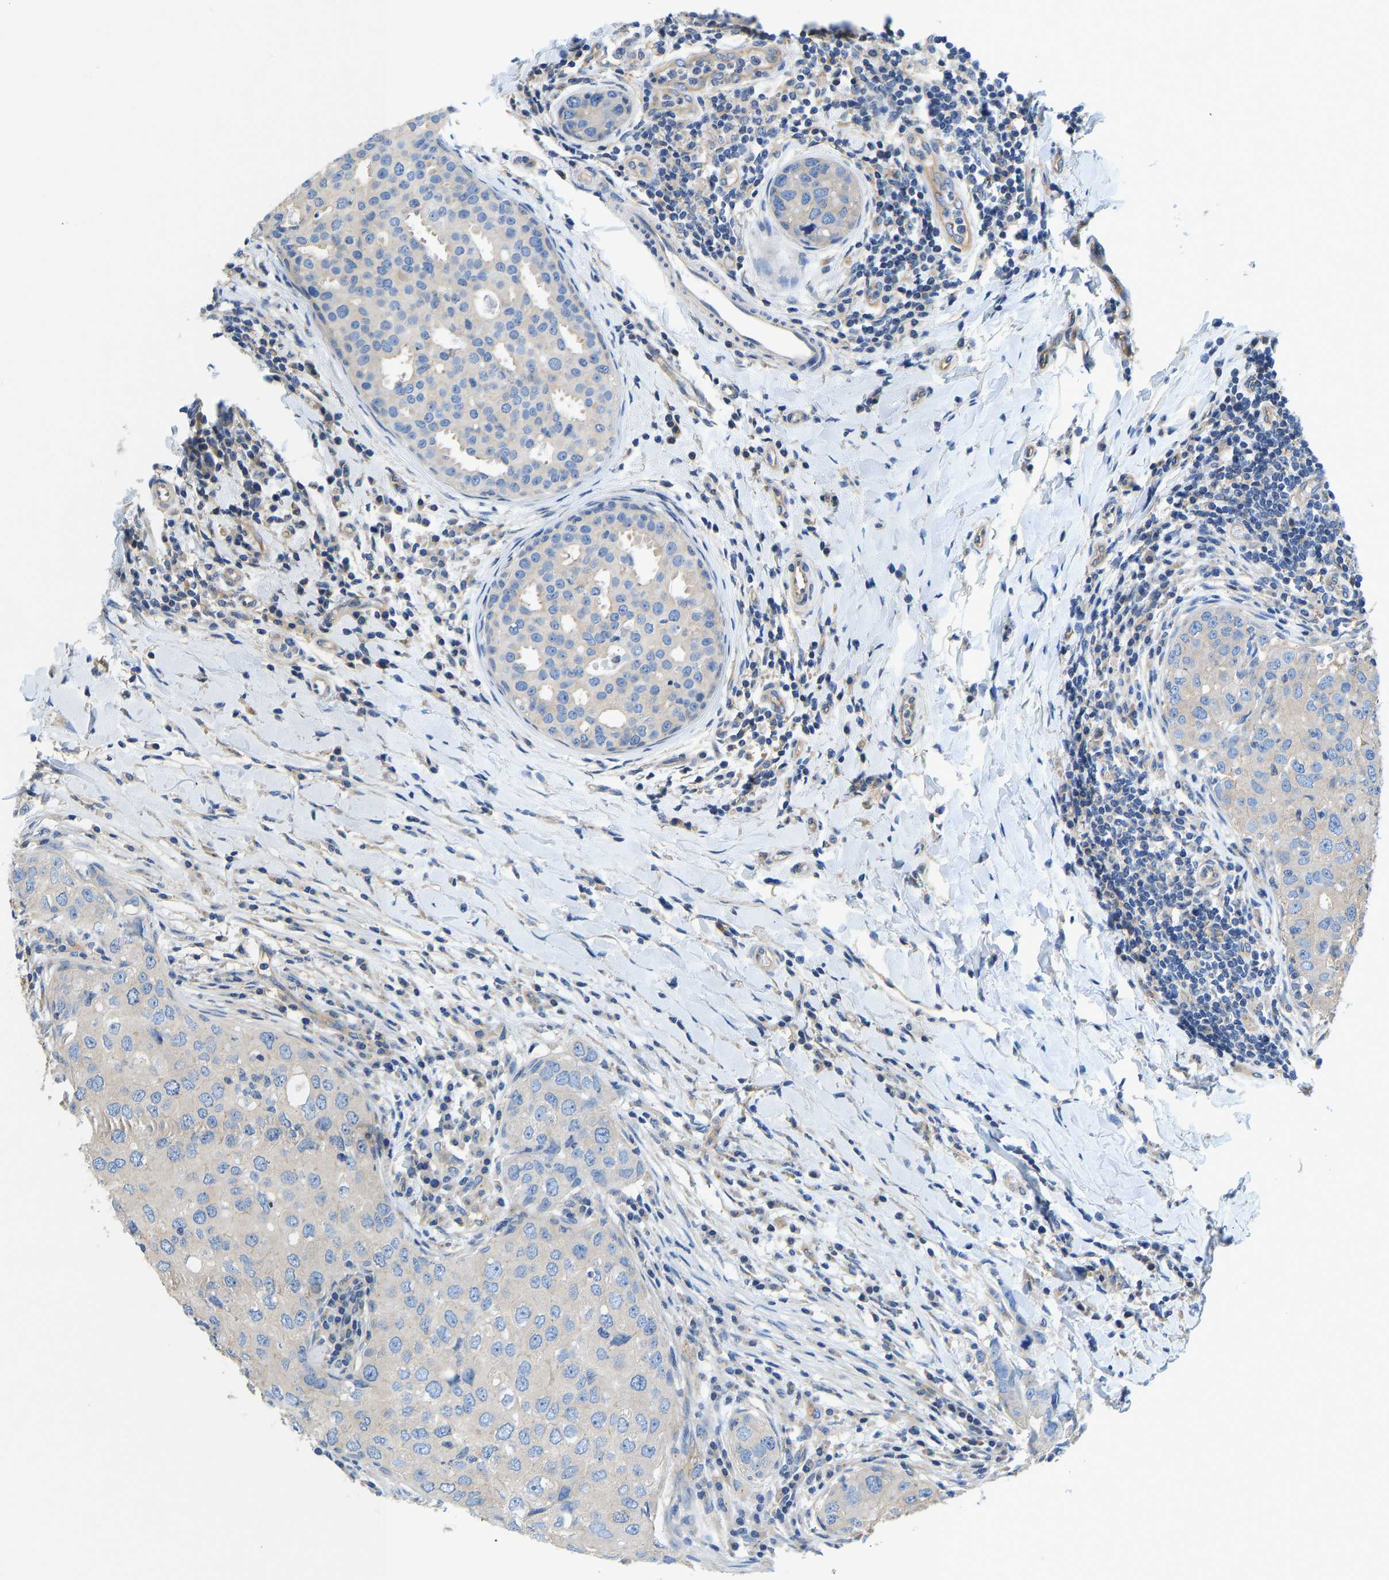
{"staining": {"intensity": "negative", "quantity": "none", "location": "none"}, "tissue": "breast cancer", "cell_type": "Tumor cells", "image_type": "cancer", "snomed": [{"axis": "morphology", "description": "Duct carcinoma"}, {"axis": "topography", "description": "Breast"}], "caption": "A histopathology image of human breast infiltrating ductal carcinoma is negative for staining in tumor cells.", "gene": "CHAD", "patient": {"sex": "female", "age": 27}}